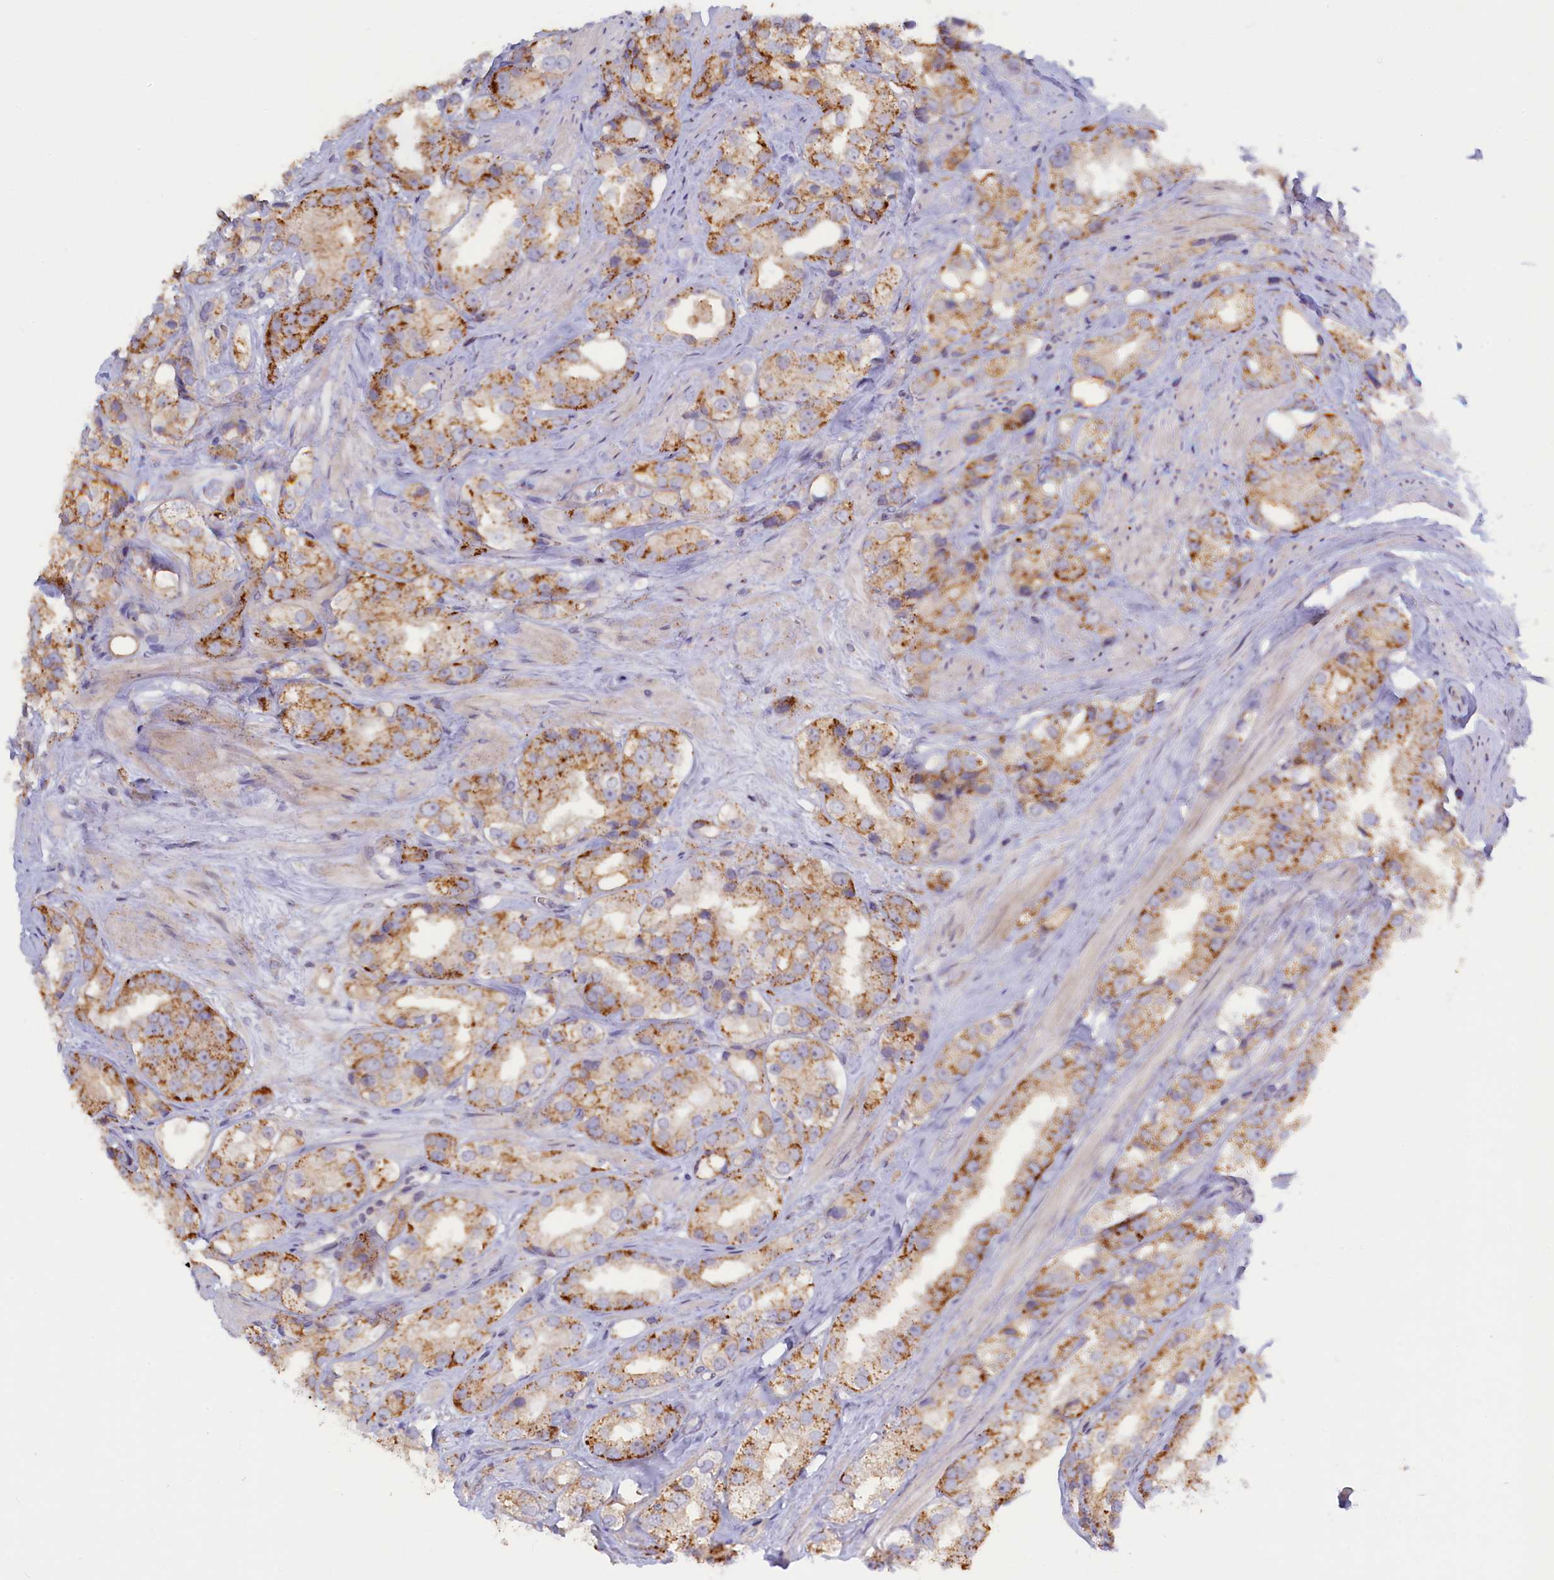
{"staining": {"intensity": "moderate", "quantity": ">75%", "location": "cytoplasmic/membranous"}, "tissue": "prostate cancer", "cell_type": "Tumor cells", "image_type": "cancer", "snomed": [{"axis": "morphology", "description": "Adenocarcinoma, NOS"}, {"axis": "topography", "description": "Prostate"}], "caption": "A micrograph showing moderate cytoplasmic/membranous positivity in about >75% of tumor cells in prostate cancer, as visualized by brown immunohistochemical staining.", "gene": "HYKK", "patient": {"sex": "male", "age": 79}}